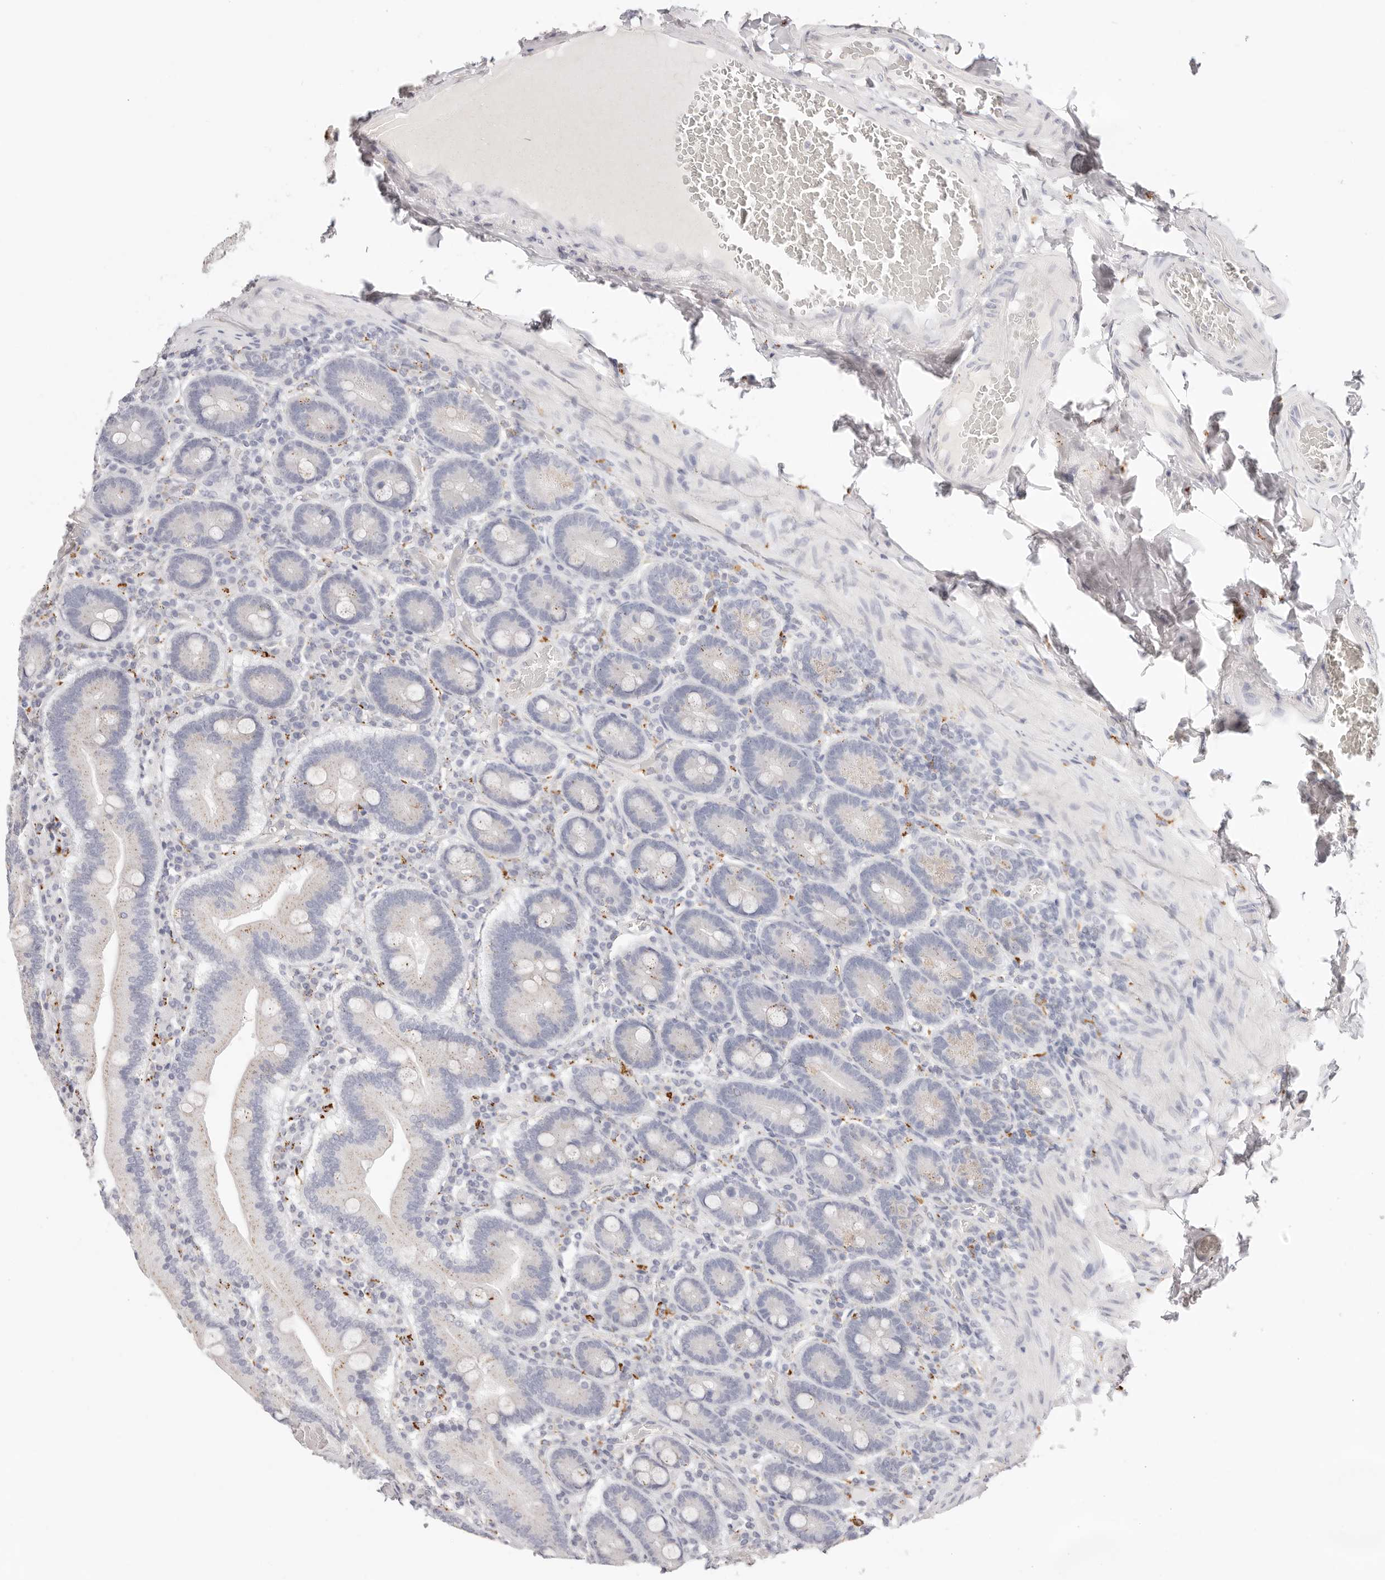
{"staining": {"intensity": "moderate", "quantity": "25%-75%", "location": "cytoplasmic/membranous,nuclear"}, "tissue": "duodenum", "cell_type": "Glandular cells", "image_type": "normal", "snomed": [{"axis": "morphology", "description": "Normal tissue, NOS"}, {"axis": "topography", "description": "Duodenum"}], "caption": "Immunohistochemical staining of normal duodenum reveals moderate cytoplasmic/membranous,nuclear protein positivity in approximately 25%-75% of glandular cells.", "gene": "STKLD1", "patient": {"sex": "female", "age": 62}}